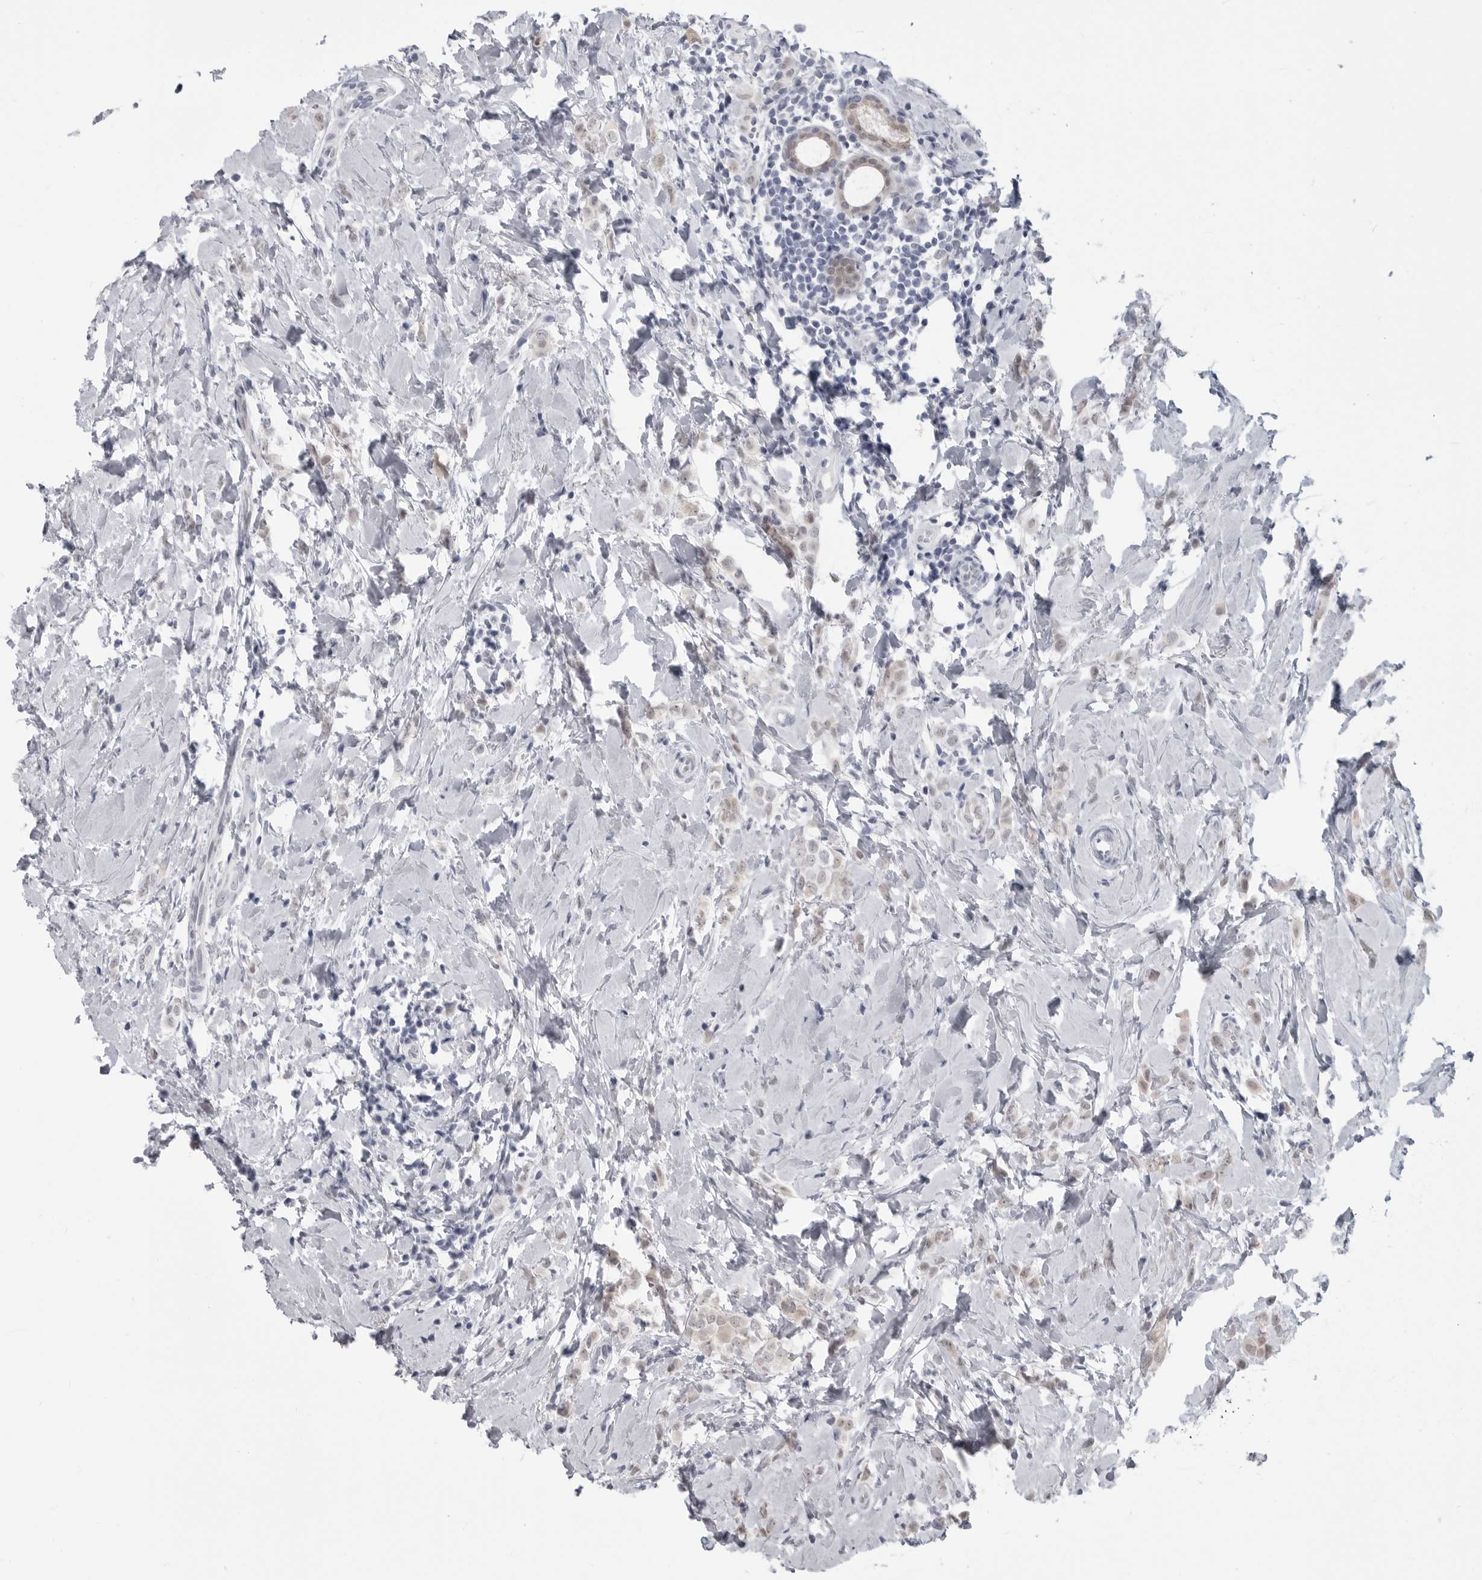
{"staining": {"intensity": "negative", "quantity": "none", "location": "none"}, "tissue": "breast cancer", "cell_type": "Tumor cells", "image_type": "cancer", "snomed": [{"axis": "morphology", "description": "Lobular carcinoma"}, {"axis": "topography", "description": "Breast"}], "caption": "IHC photomicrograph of breast cancer (lobular carcinoma) stained for a protein (brown), which shows no staining in tumor cells.", "gene": "PNPO", "patient": {"sex": "female", "age": 47}}